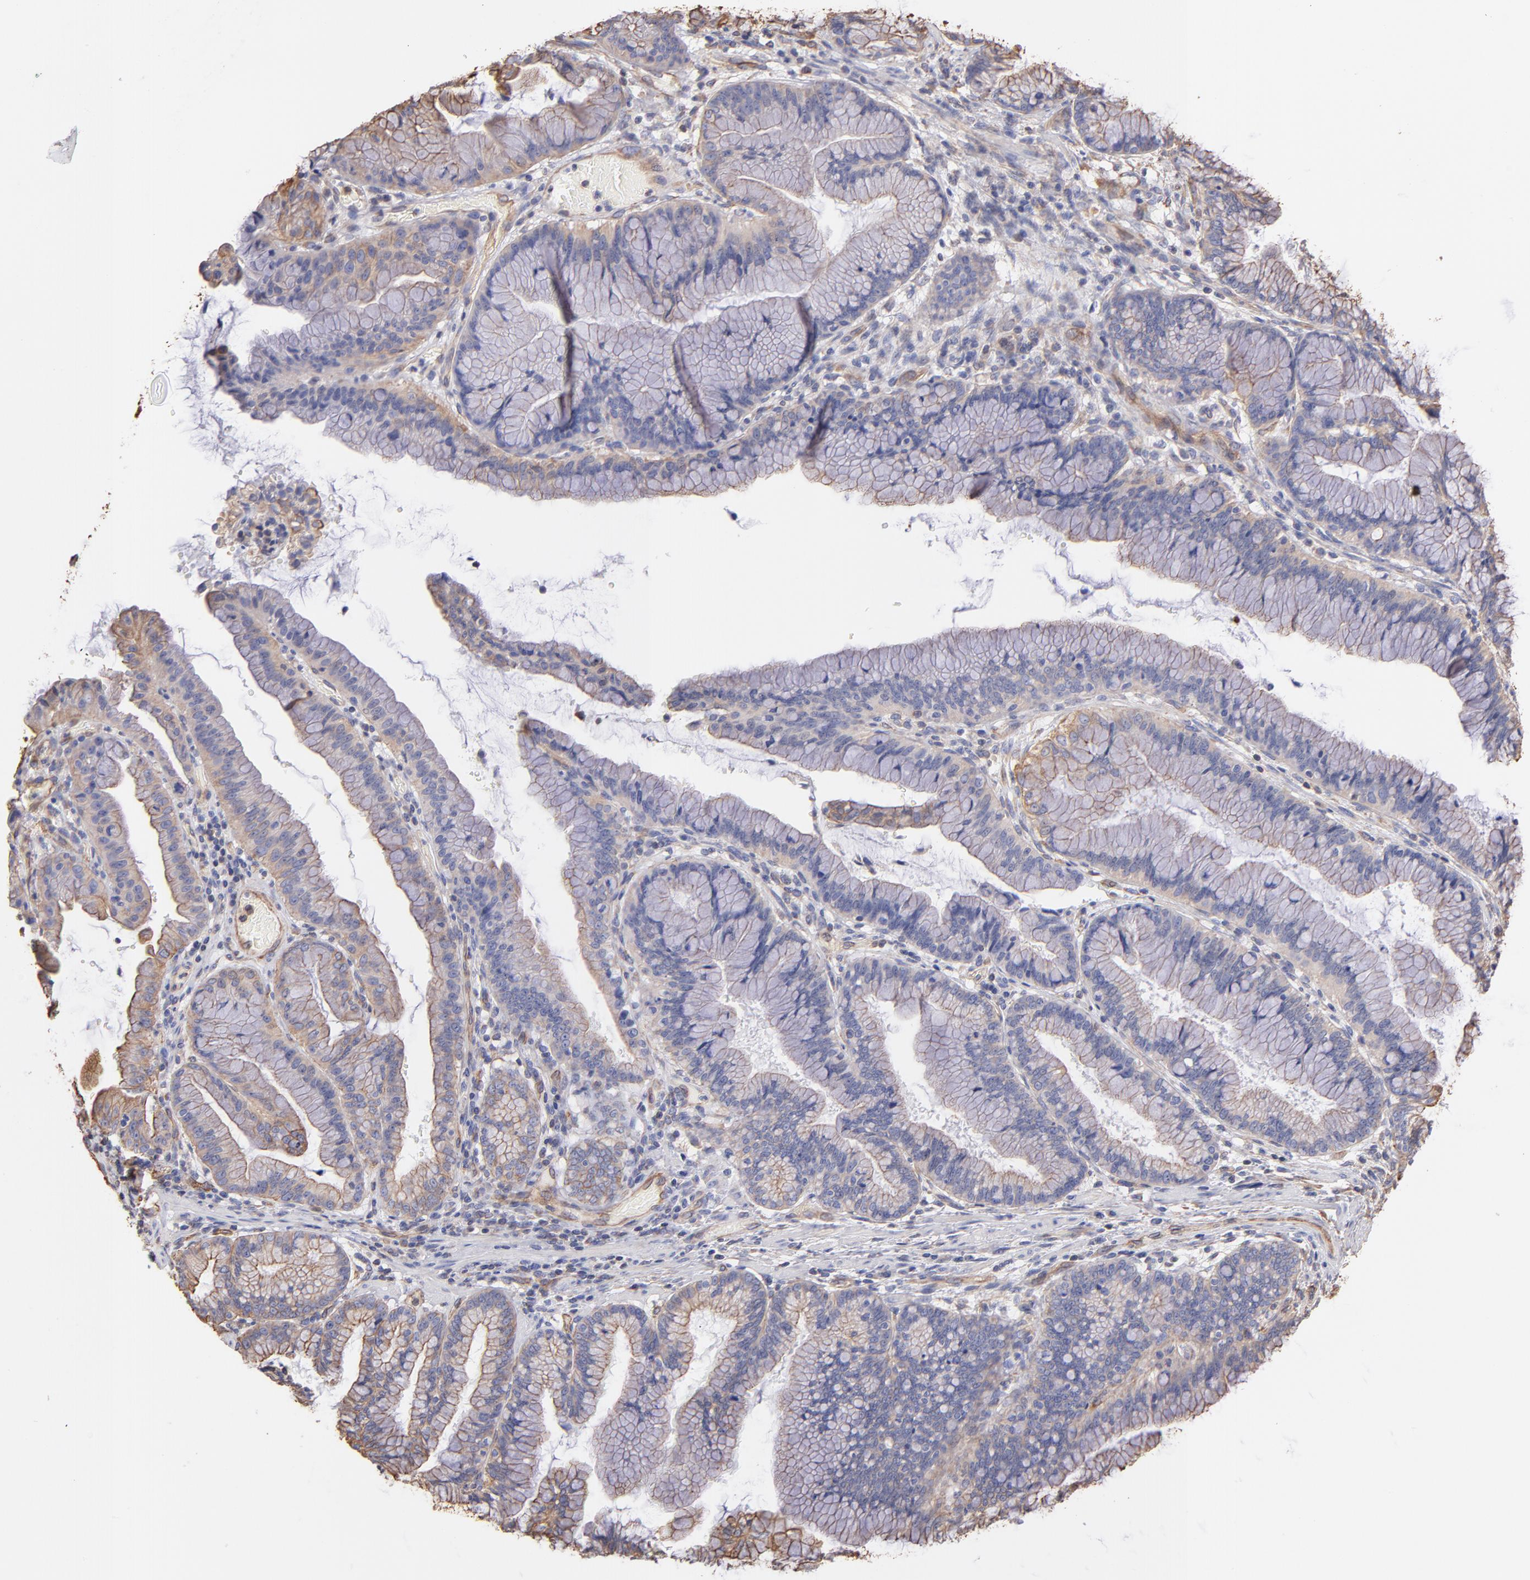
{"staining": {"intensity": "moderate", "quantity": ">75%", "location": "cytoplasmic/membranous"}, "tissue": "pancreatic cancer", "cell_type": "Tumor cells", "image_type": "cancer", "snomed": [{"axis": "morphology", "description": "Adenocarcinoma, NOS"}, {"axis": "topography", "description": "Pancreas"}], "caption": "DAB (3,3'-diaminobenzidine) immunohistochemical staining of human pancreatic cancer reveals moderate cytoplasmic/membranous protein staining in about >75% of tumor cells. (DAB (3,3'-diaminobenzidine) IHC with brightfield microscopy, high magnification).", "gene": "PLEC", "patient": {"sex": "female", "age": 64}}